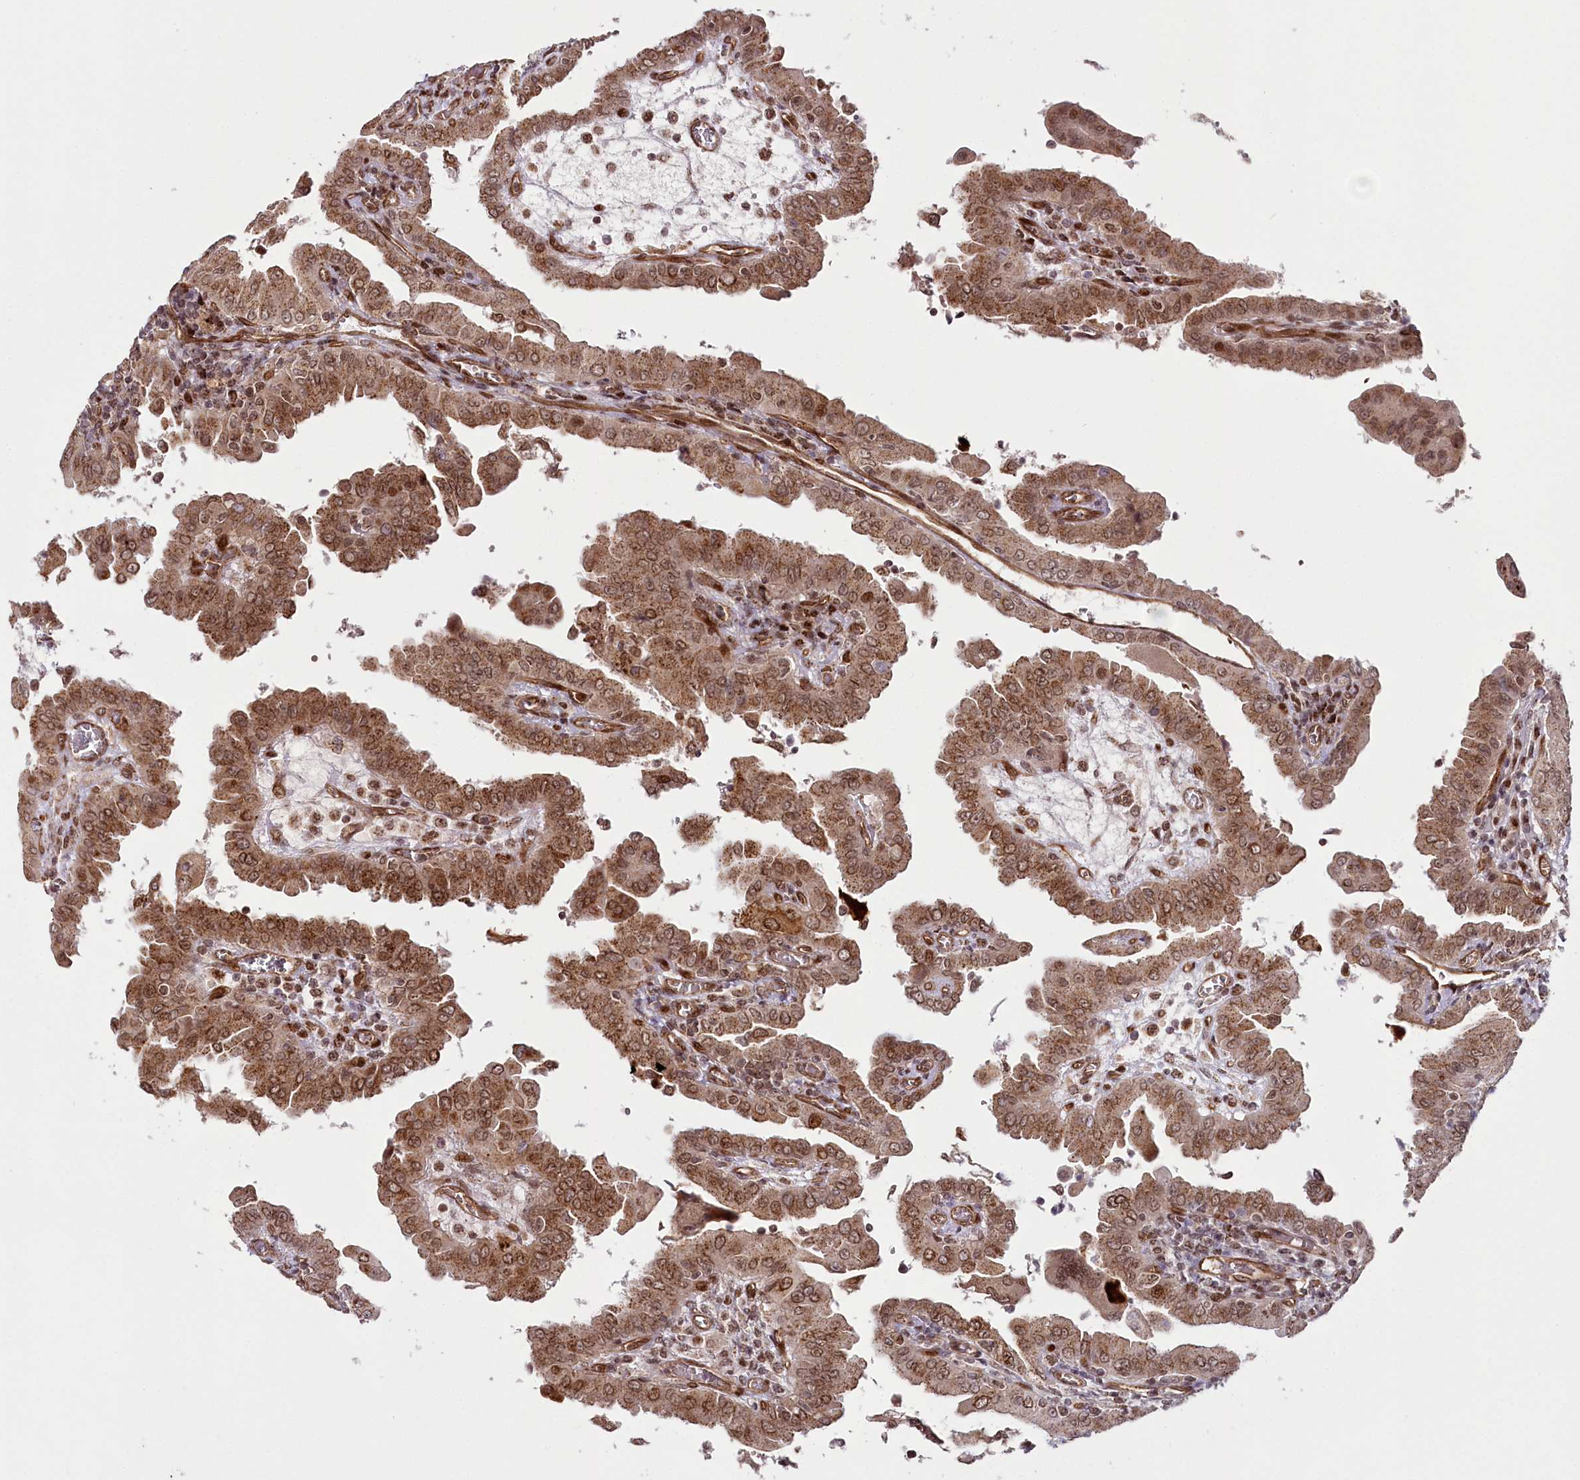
{"staining": {"intensity": "moderate", "quantity": ">75%", "location": "cytoplasmic/membranous,nuclear"}, "tissue": "thyroid cancer", "cell_type": "Tumor cells", "image_type": "cancer", "snomed": [{"axis": "morphology", "description": "Papillary adenocarcinoma, NOS"}, {"axis": "topography", "description": "Thyroid gland"}], "caption": "Protein staining shows moderate cytoplasmic/membranous and nuclear staining in about >75% of tumor cells in thyroid papillary adenocarcinoma.", "gene": "COPG1", "patient": {"sex": "male", "age": 33}}